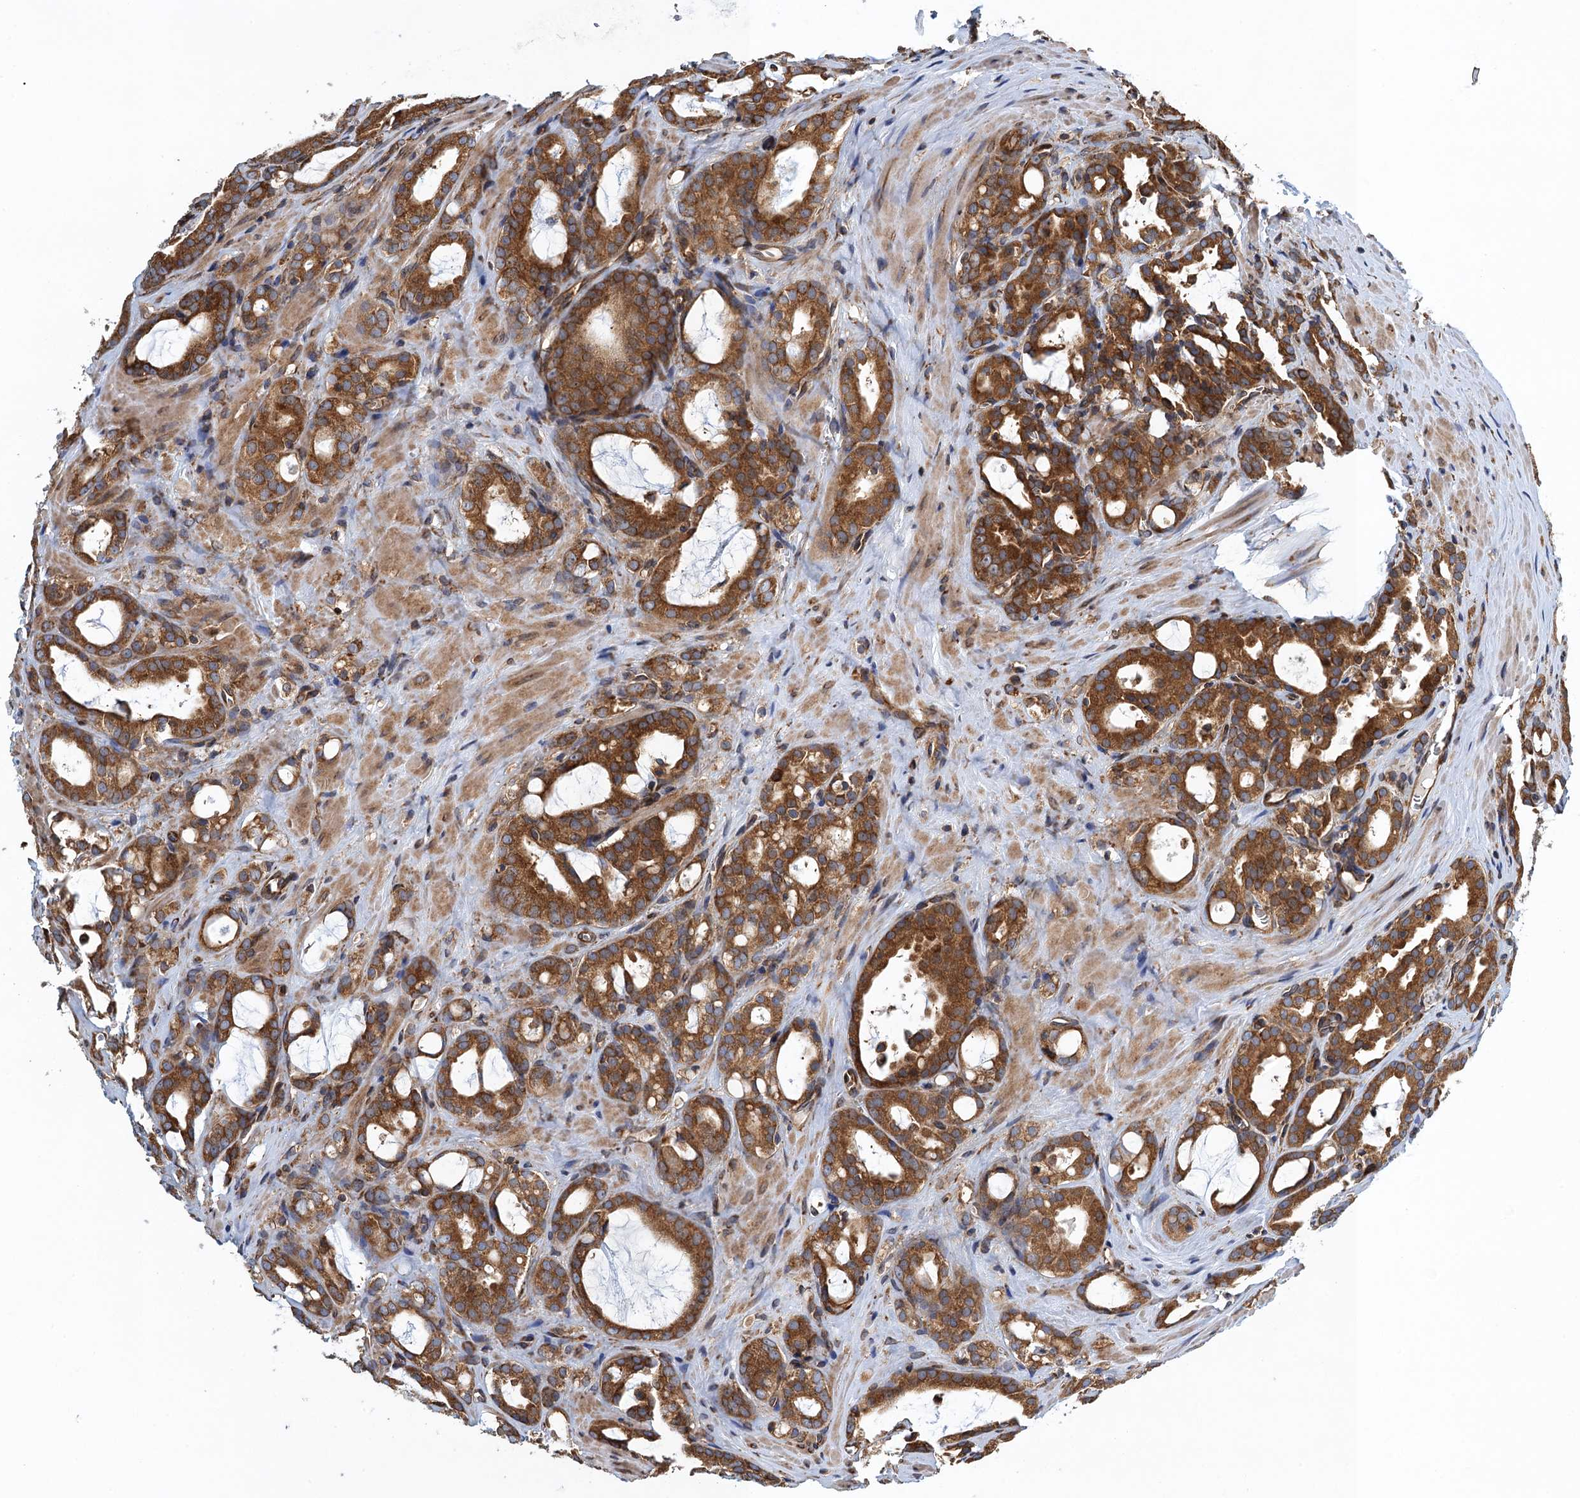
{"staining": {"intensity": "strong", "quantity": ">75%", "location": "cytoplasmic/membranous"}, "tissue": "prostate cancer", "cell_type": "Tumor cells", "image_type": "cancer", "snomed": [{"axis": "morphology", "description": "Adenocarcinoma, High grade"}, {"axis": "topography", "description": "Prostate"}], "caption": "Immunohistochemical staining of human high-grade adenocarcinoma (prostate) displays high levels of strong cytoplasmic/membranous protein staining in about >75% of tumor cells.", "gene": "MDM1", "patient": {"sex": "male", "age": 72}}